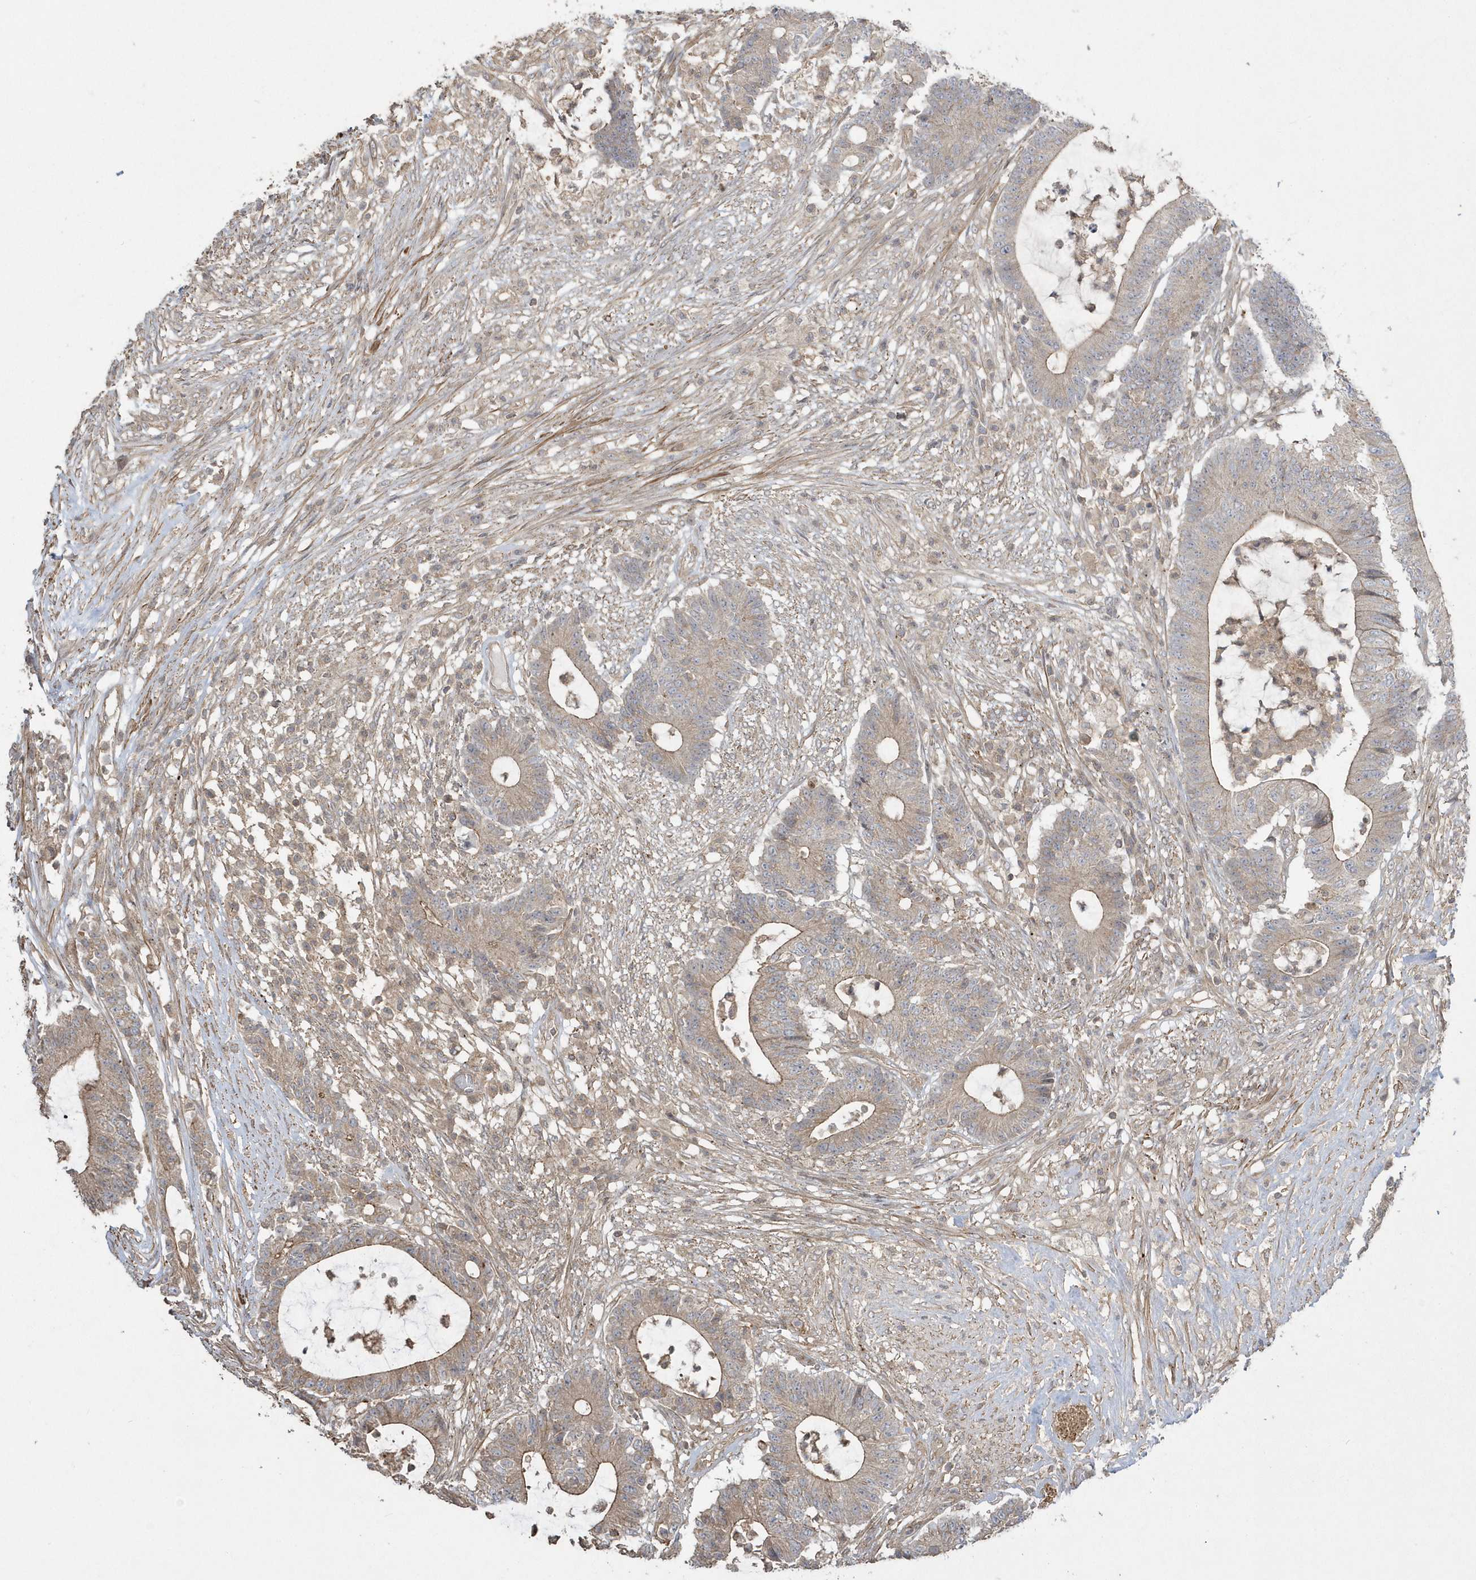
{"staining": {"intensity": "weak", "quantity": ">75%", "location": "cytoplasmic/membranous"}, "tissue": "colorectal cancer", "cell_type": "Tumor cells", "image_type": "cancer", "snomed": [{"axis": "morphology", "description": "Adenocarcinoma, NOS"}, {"axis": "topography", "description": "Colon"}], "caption": "Immunohistochemistry image of colorectal adenocarcinoma stained for a protein (brown), which exhibits low levels of weak cytoplasmic/membranous expression in approximately >75% of tumor cells.", "gene": "ARMC8", "patient": {"sex": "female", "age": 84}}